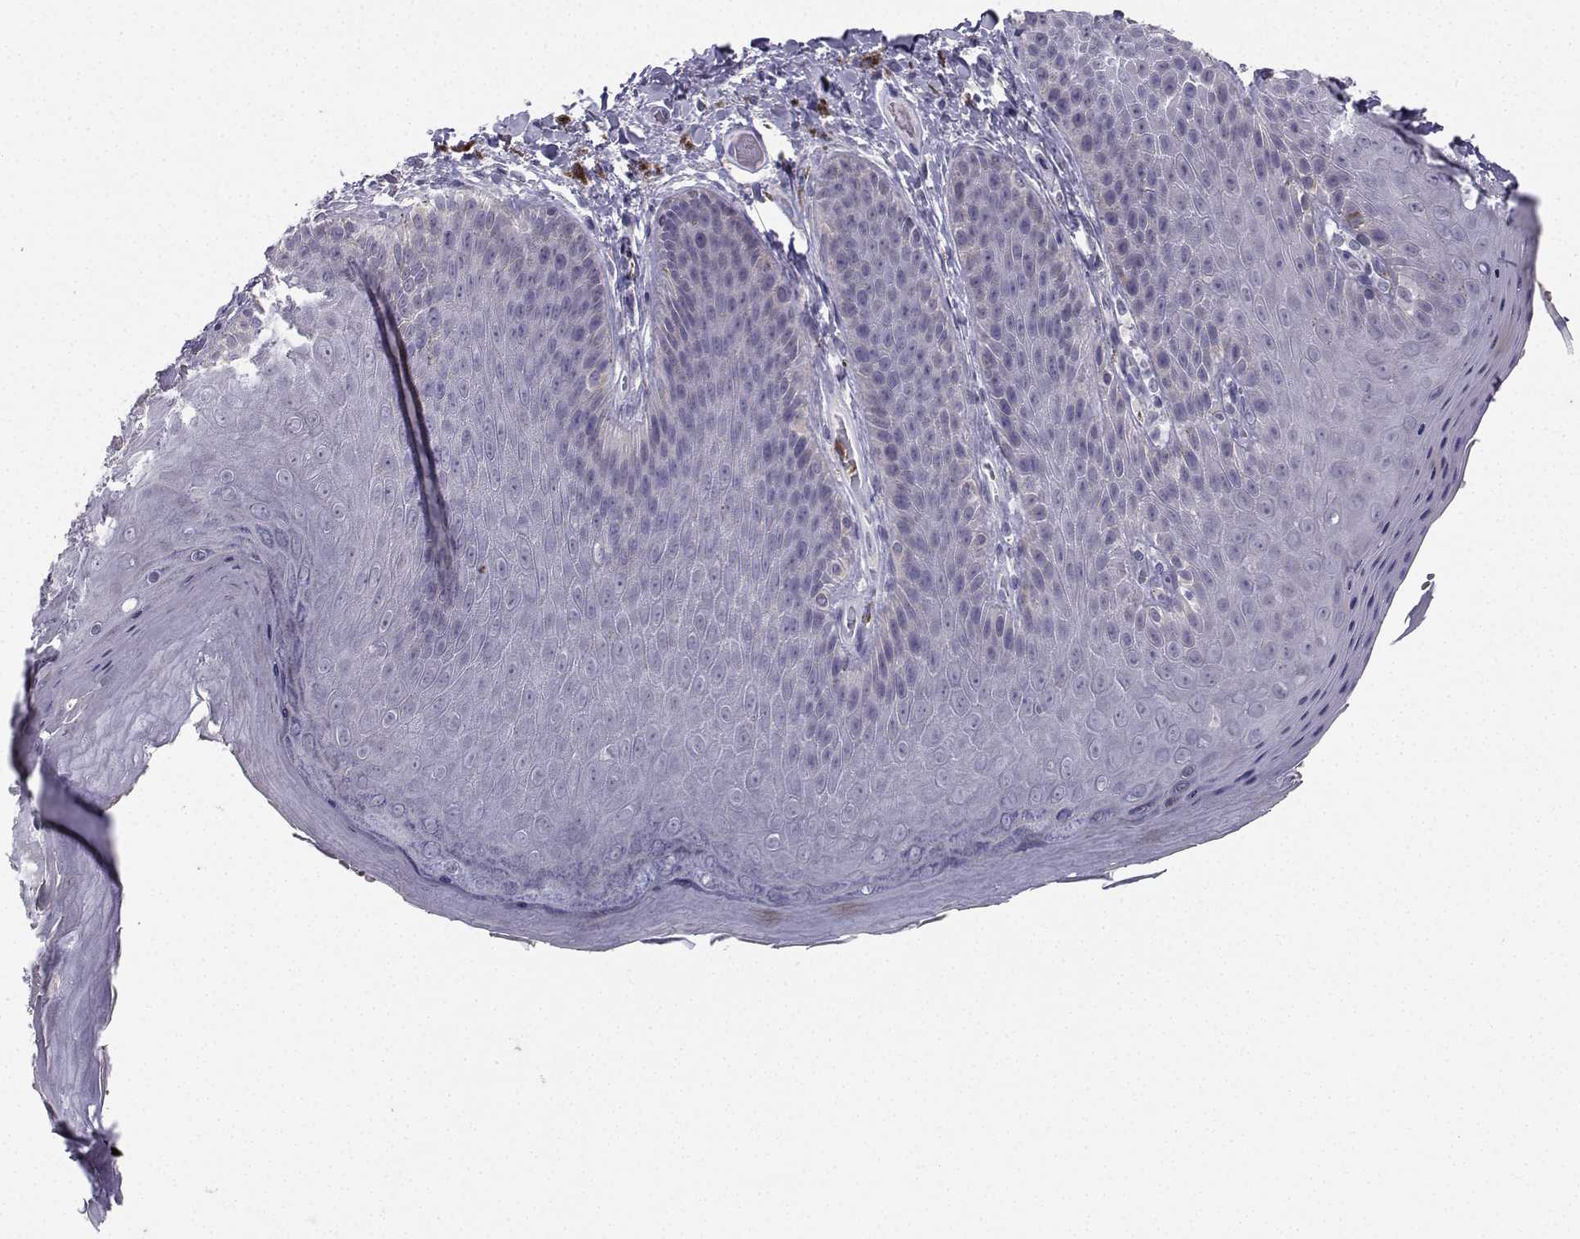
{"staining": {"intensity": "negative", "quantity": "none", "location": "none"}, "tissue": "skin", "cell_type": "Epidermal cells", "image_type": "normal", "snomed": [{"axis": "morphology", "description": "Normal tissue, NOS"}, {"axis": "topography", "description": "Anal"}], "caption": "Epidermal cells show no significant staining in benign skin. The staining was performed using DAB (3,3'-diaminobenzidine) to visualize the protein expression in brown, while the nuclei were stained in blue with hematoxylin (Magnification: 20x).", "gene": "CALY", "patient": {"sex": "male", "age": 53}}